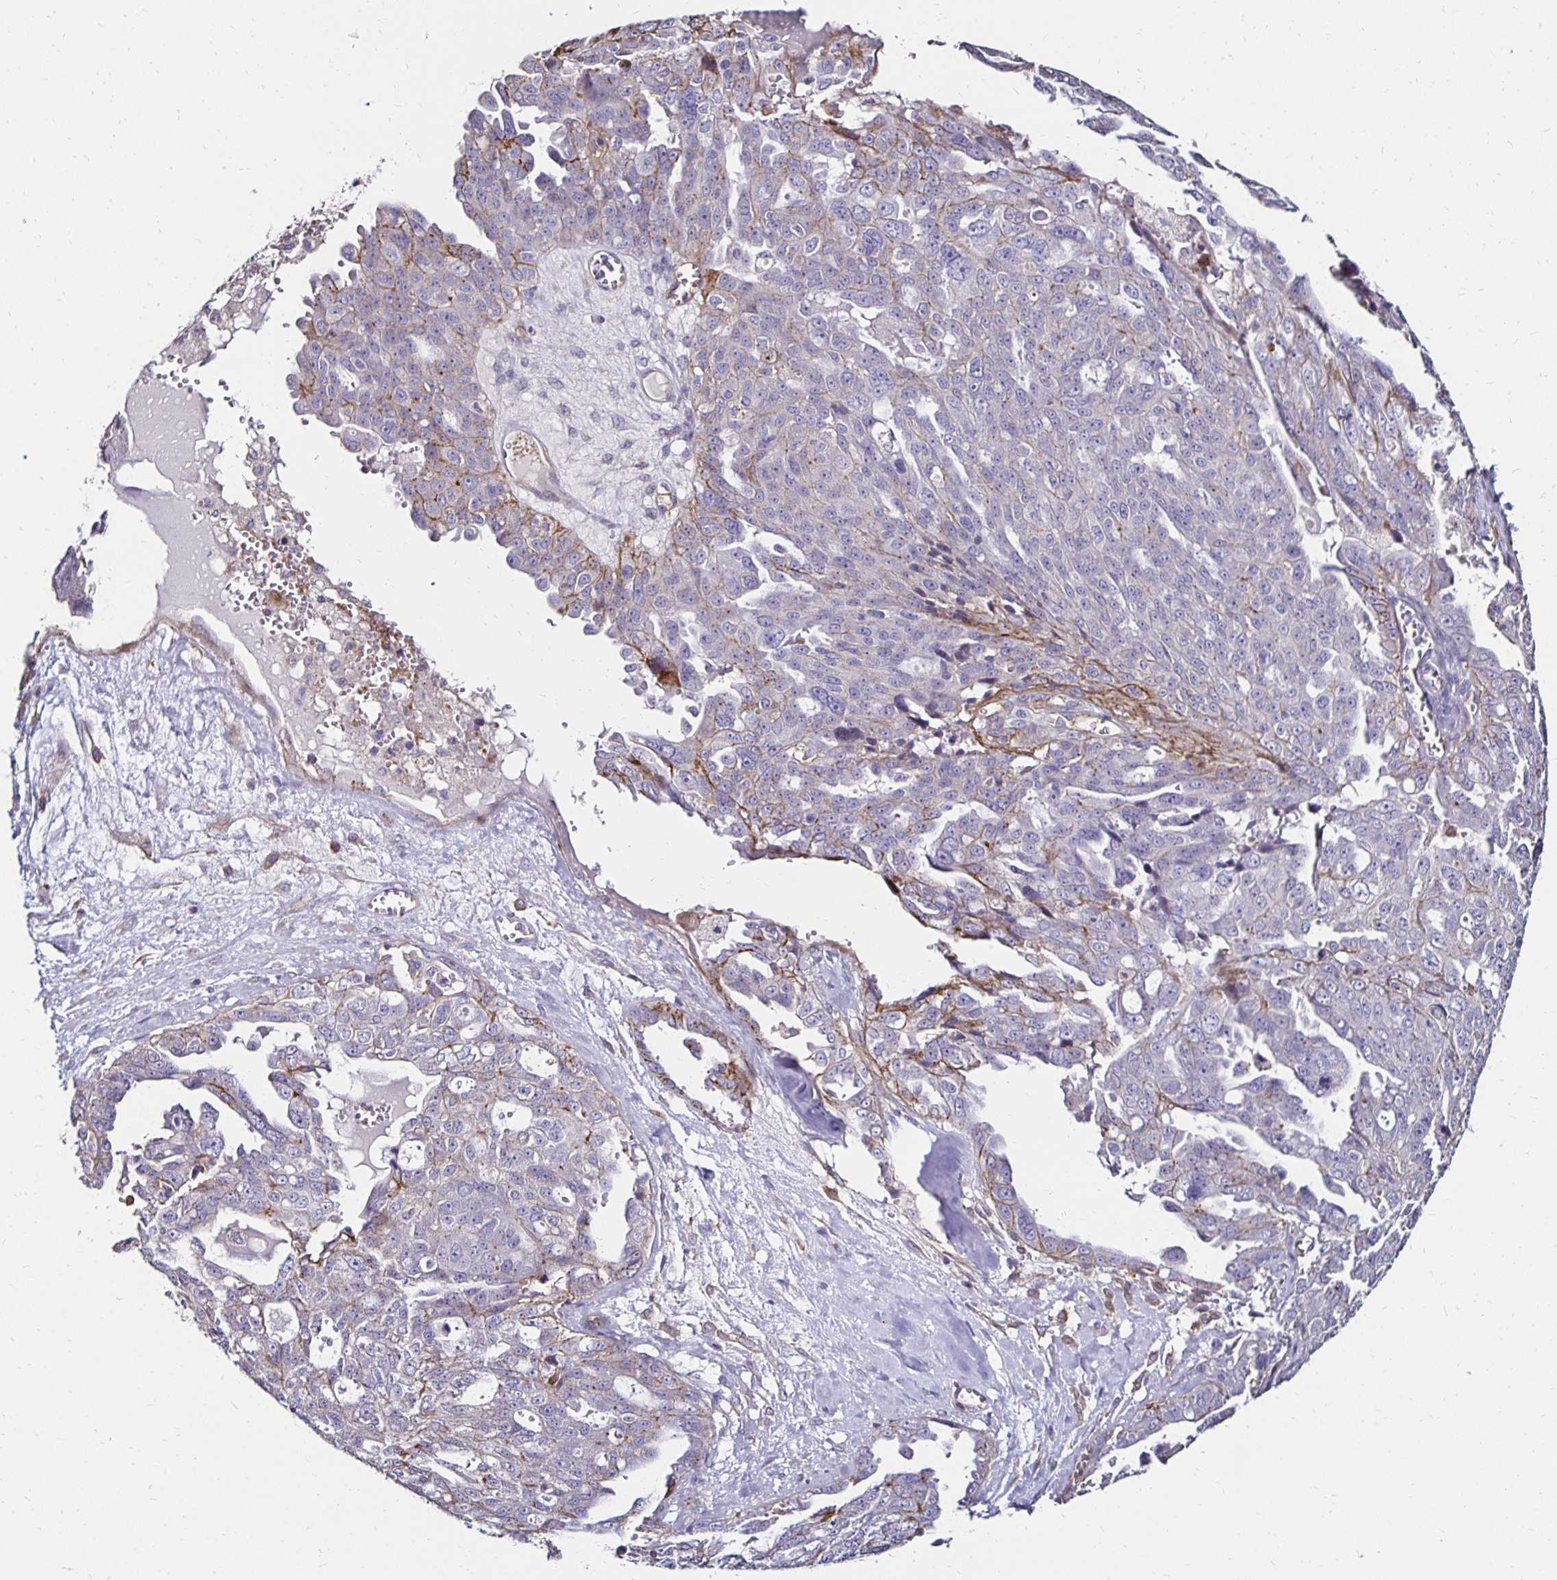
{"staining": {"intensity": "negative", "quantity": "none", "location": "none"}, "tissue": "ovarian cancer", "cell_type": "Tumor cells", "image_type": "cancer", "snomed": [{"axis": "morphology", "description": "Carcinoma, endometroid"}, {"axis": "topography", "description": "Ovary"}], "caption": "A histopathology image of ovarian endometroid carcinoma stained for a protein exhibits no brown staining in tumor cells.", "gene": "ITGB1", "patient": {"sex": "female", "age": 70}}